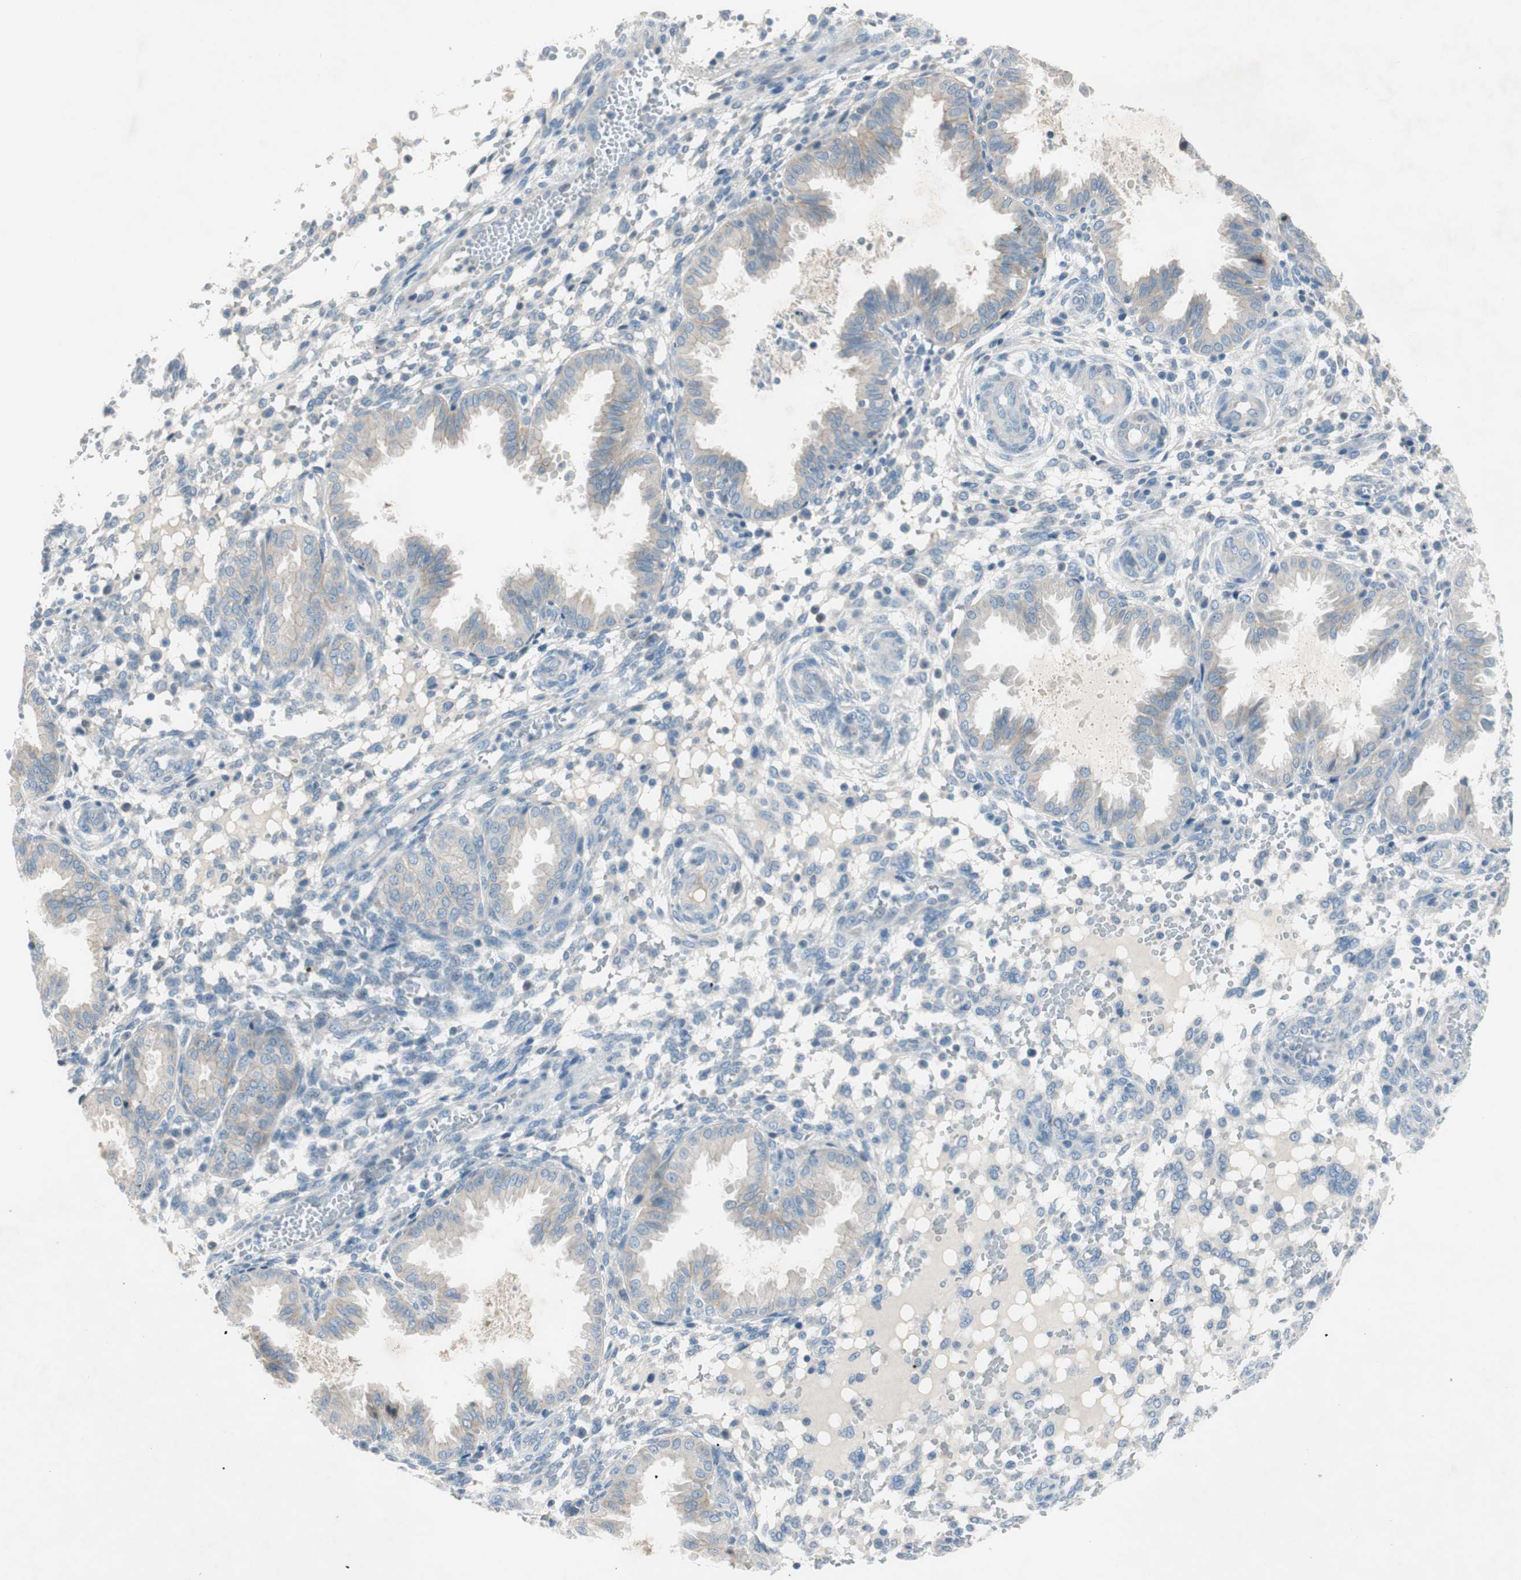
{"staining": {"intensity": "negative", "quantity": "none", "location": "none"}, "tissue": "endometrium", "cell_type": "Cells in endometrial stroma", "image_type": "normal", "snomed": [{"axis": "morphology", "description": "Normal tissue, NOS"}, {"axis": "topography", "description": "Endometrium"}], "caption": "IHC image of normal human endometrium stained for a protein (brown), which exhibits no staining in cells in endometrial stroma.", "gene": "PRRG4", "patient": {"sex": "female", "age": 33}}